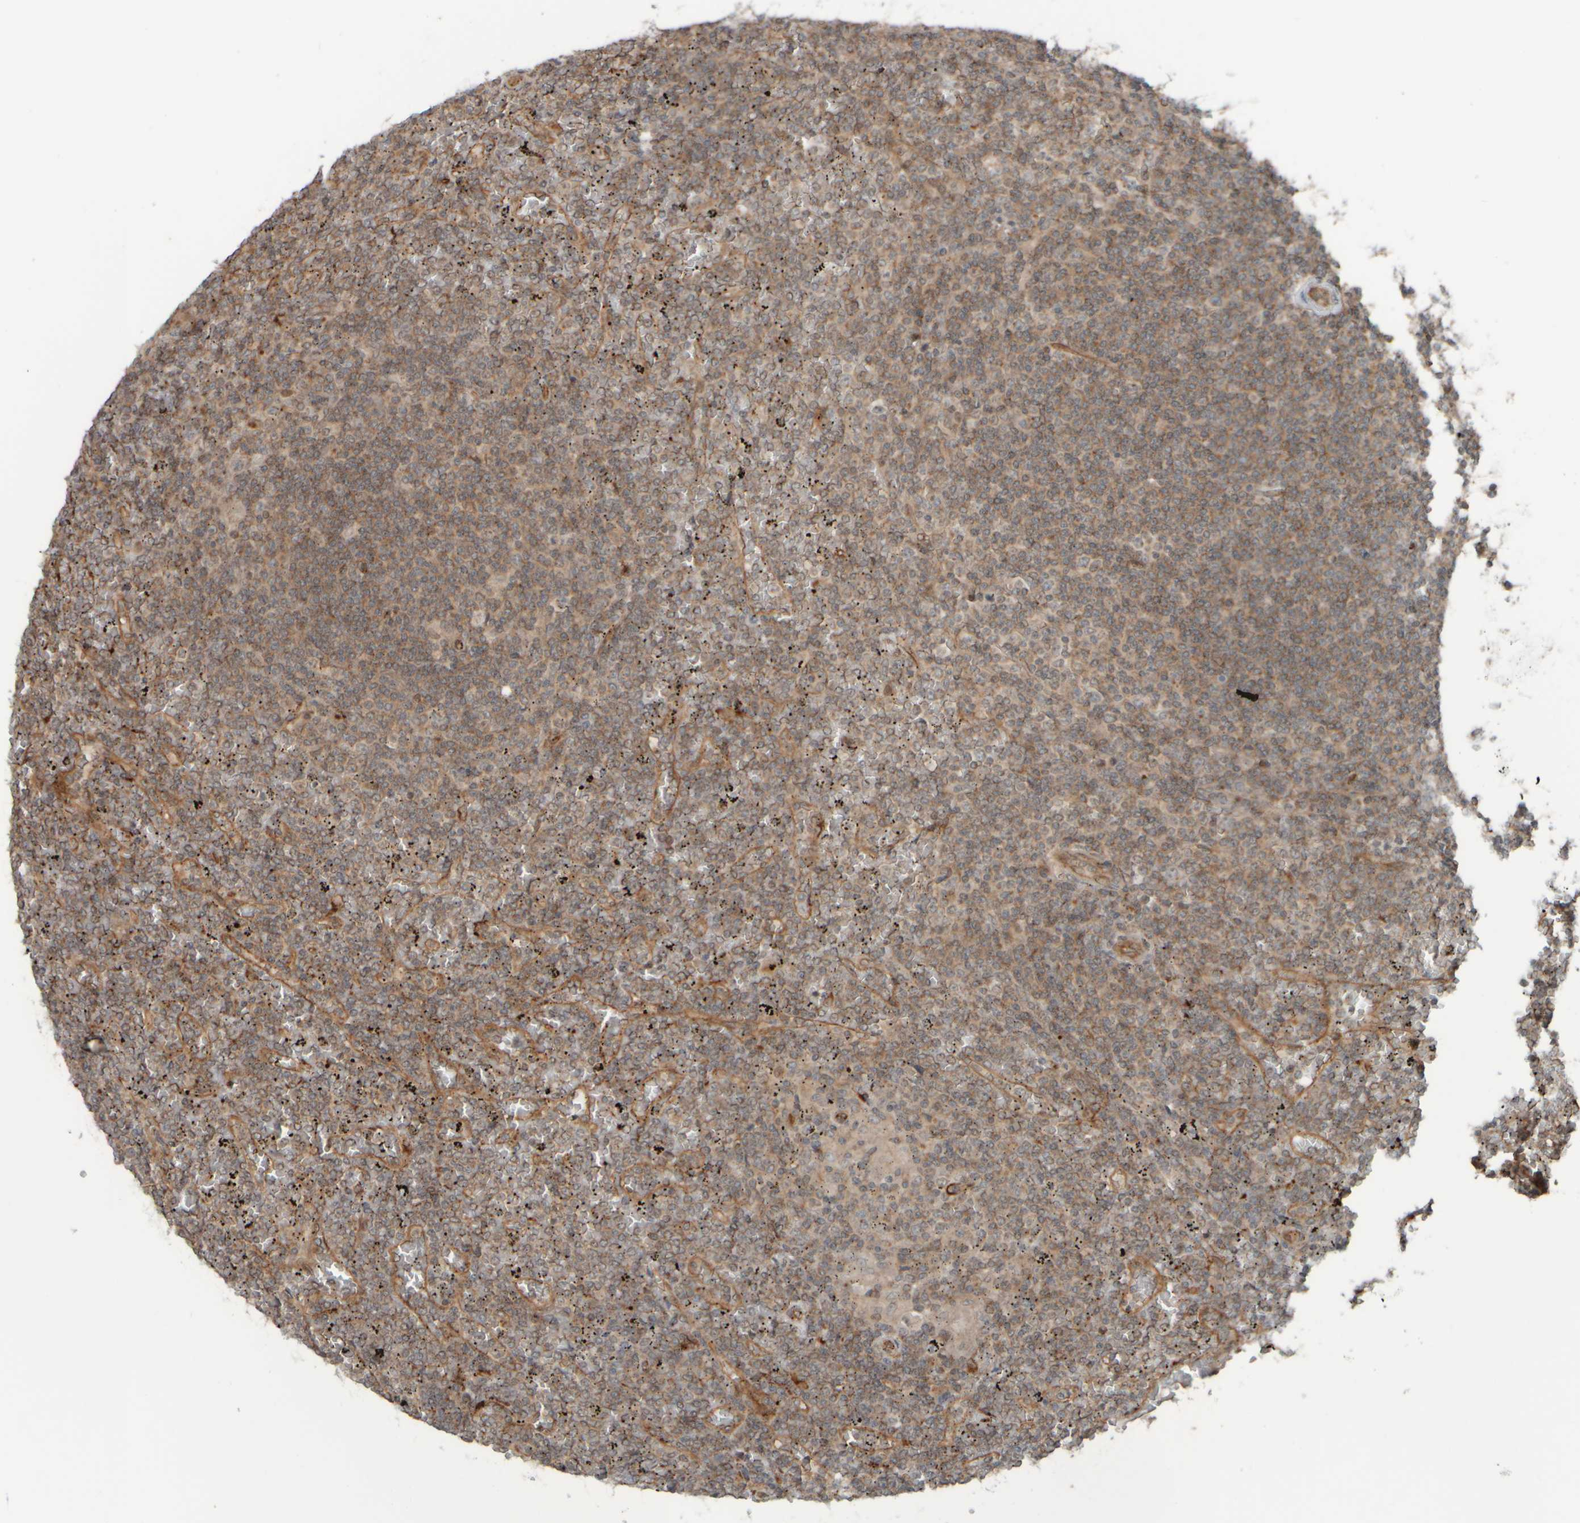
{"staining": {"intensity": "weak", "quantity": ">75%", "location": "cytoplasmic/membranous"}, "tissue": "lymphoma", "cell_type": "Tumor cells", "image_type": "cancer", "snomed": [{"axis": "morphology", "description": "Malignant lymphoma, non-Hodgkin's type, Low grade"}, {"axis": "topography", "description": "Spleen"}], "caption": "Immunohistochemistry (IHC) (DAB) staining of low-grade malignant lymphoma, non-Hodgkin's type reveals weak cytoplasmic/membranous protein expression in about >75% of tumor cells.", "gene": "GIGYF1", "patient": {"sex": "female", "age": 19}}